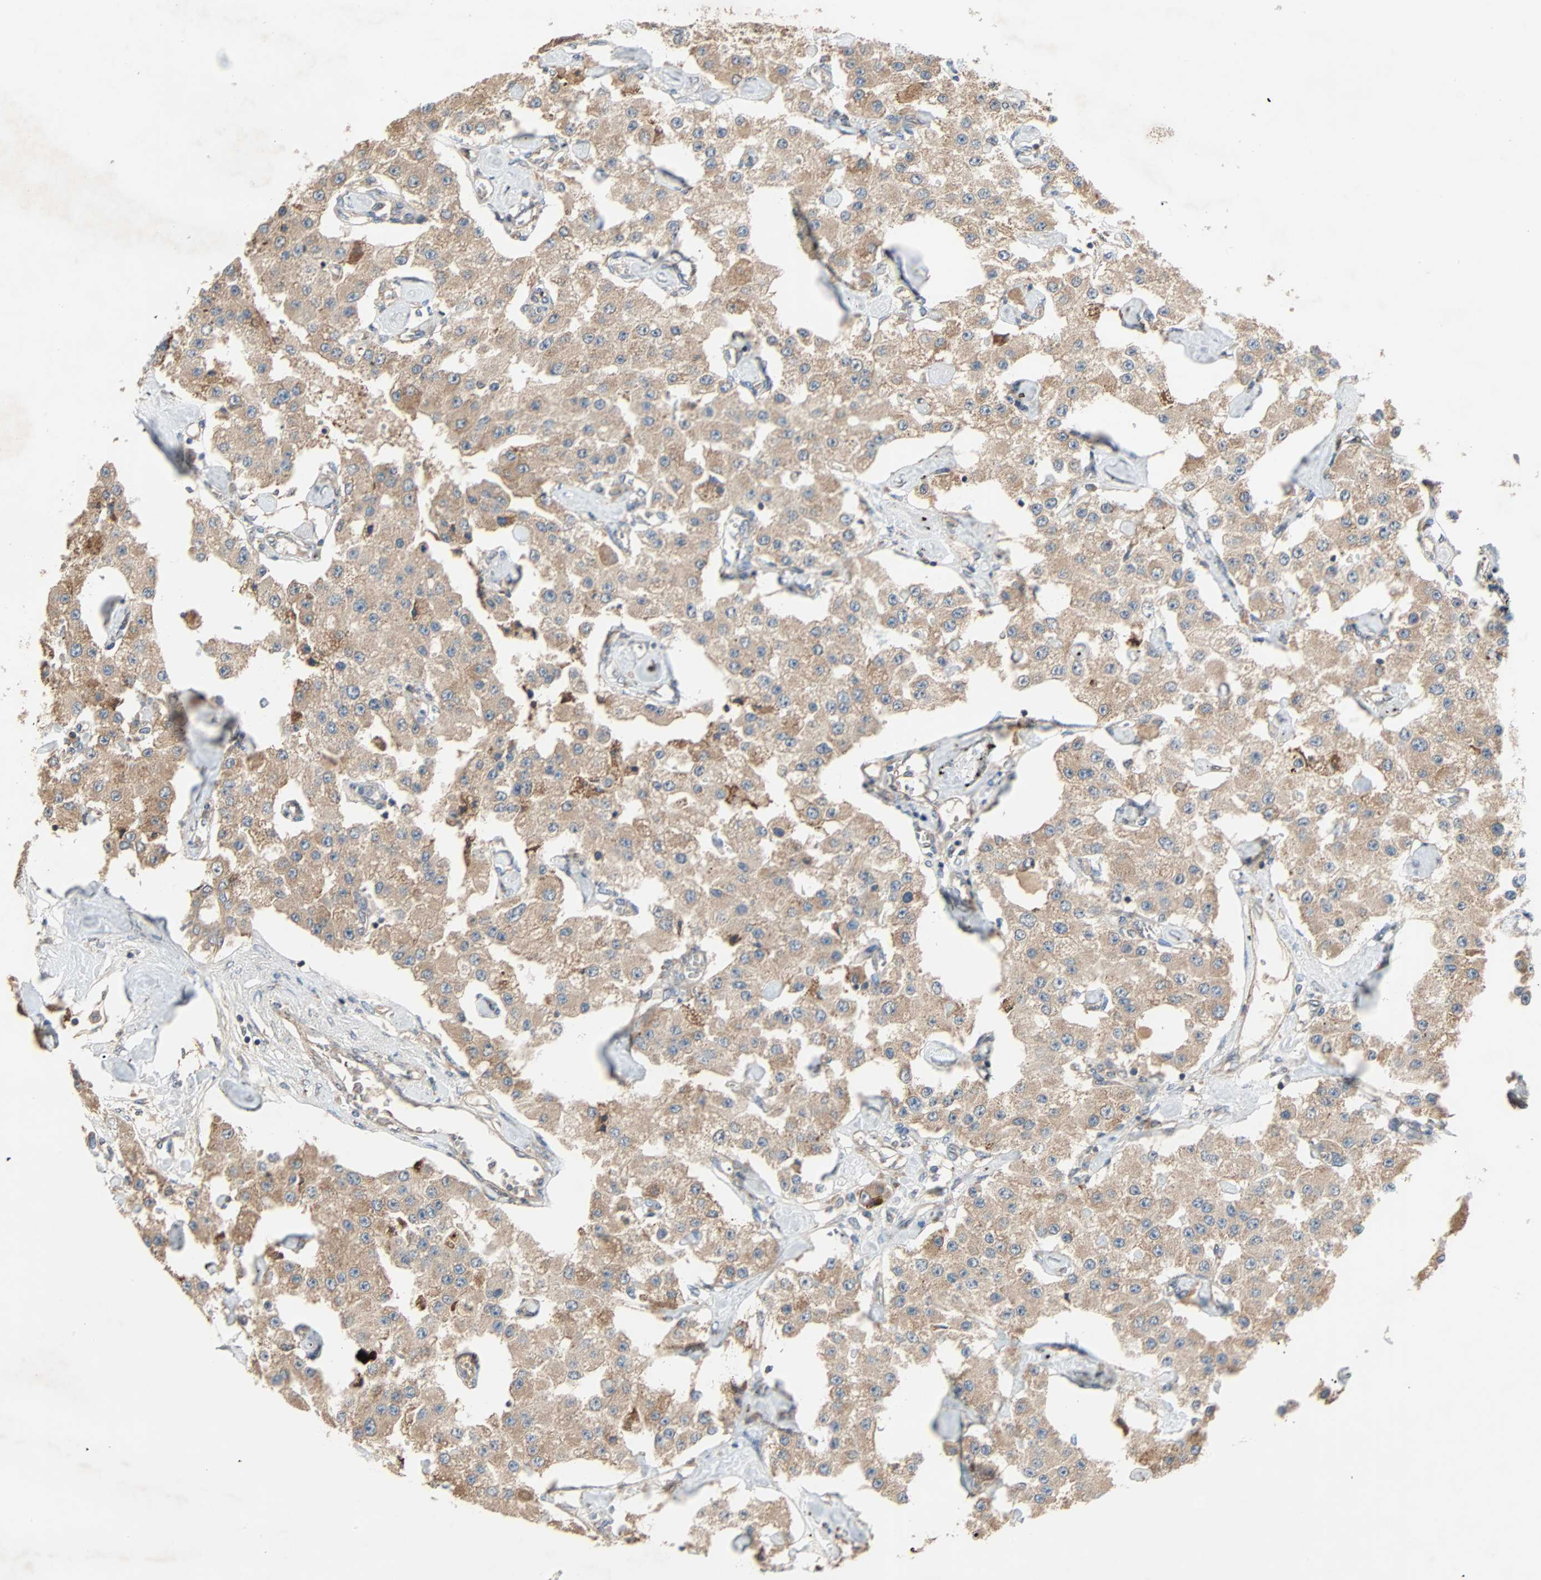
{"staining": {"intensity": "weak", "quantity": ">75%", "location": "cytoplasmic/membranous"}, "tissue": "carcinoid", "cell_type": "Tumor cells", "image_type": "cancer", "snomed": [{"axis": "morphology", "description": "Carcinoid, malignant, NOS"}, {"axis": "topography", "description": "Pancreas"}], "caption": "Protein expression analysis of human malignant carcinoid reveals weak cytoplasmic/membranous expression in approximately >75% of tumor cells. Using DAB (3,3'-diaminobenzidine) (brown) and hematoxylin (blue) stains, captured at high magnification using brightfield microscopy.", "gene": "XYLT1", "patient": {"sex": "male", "age": 41}}